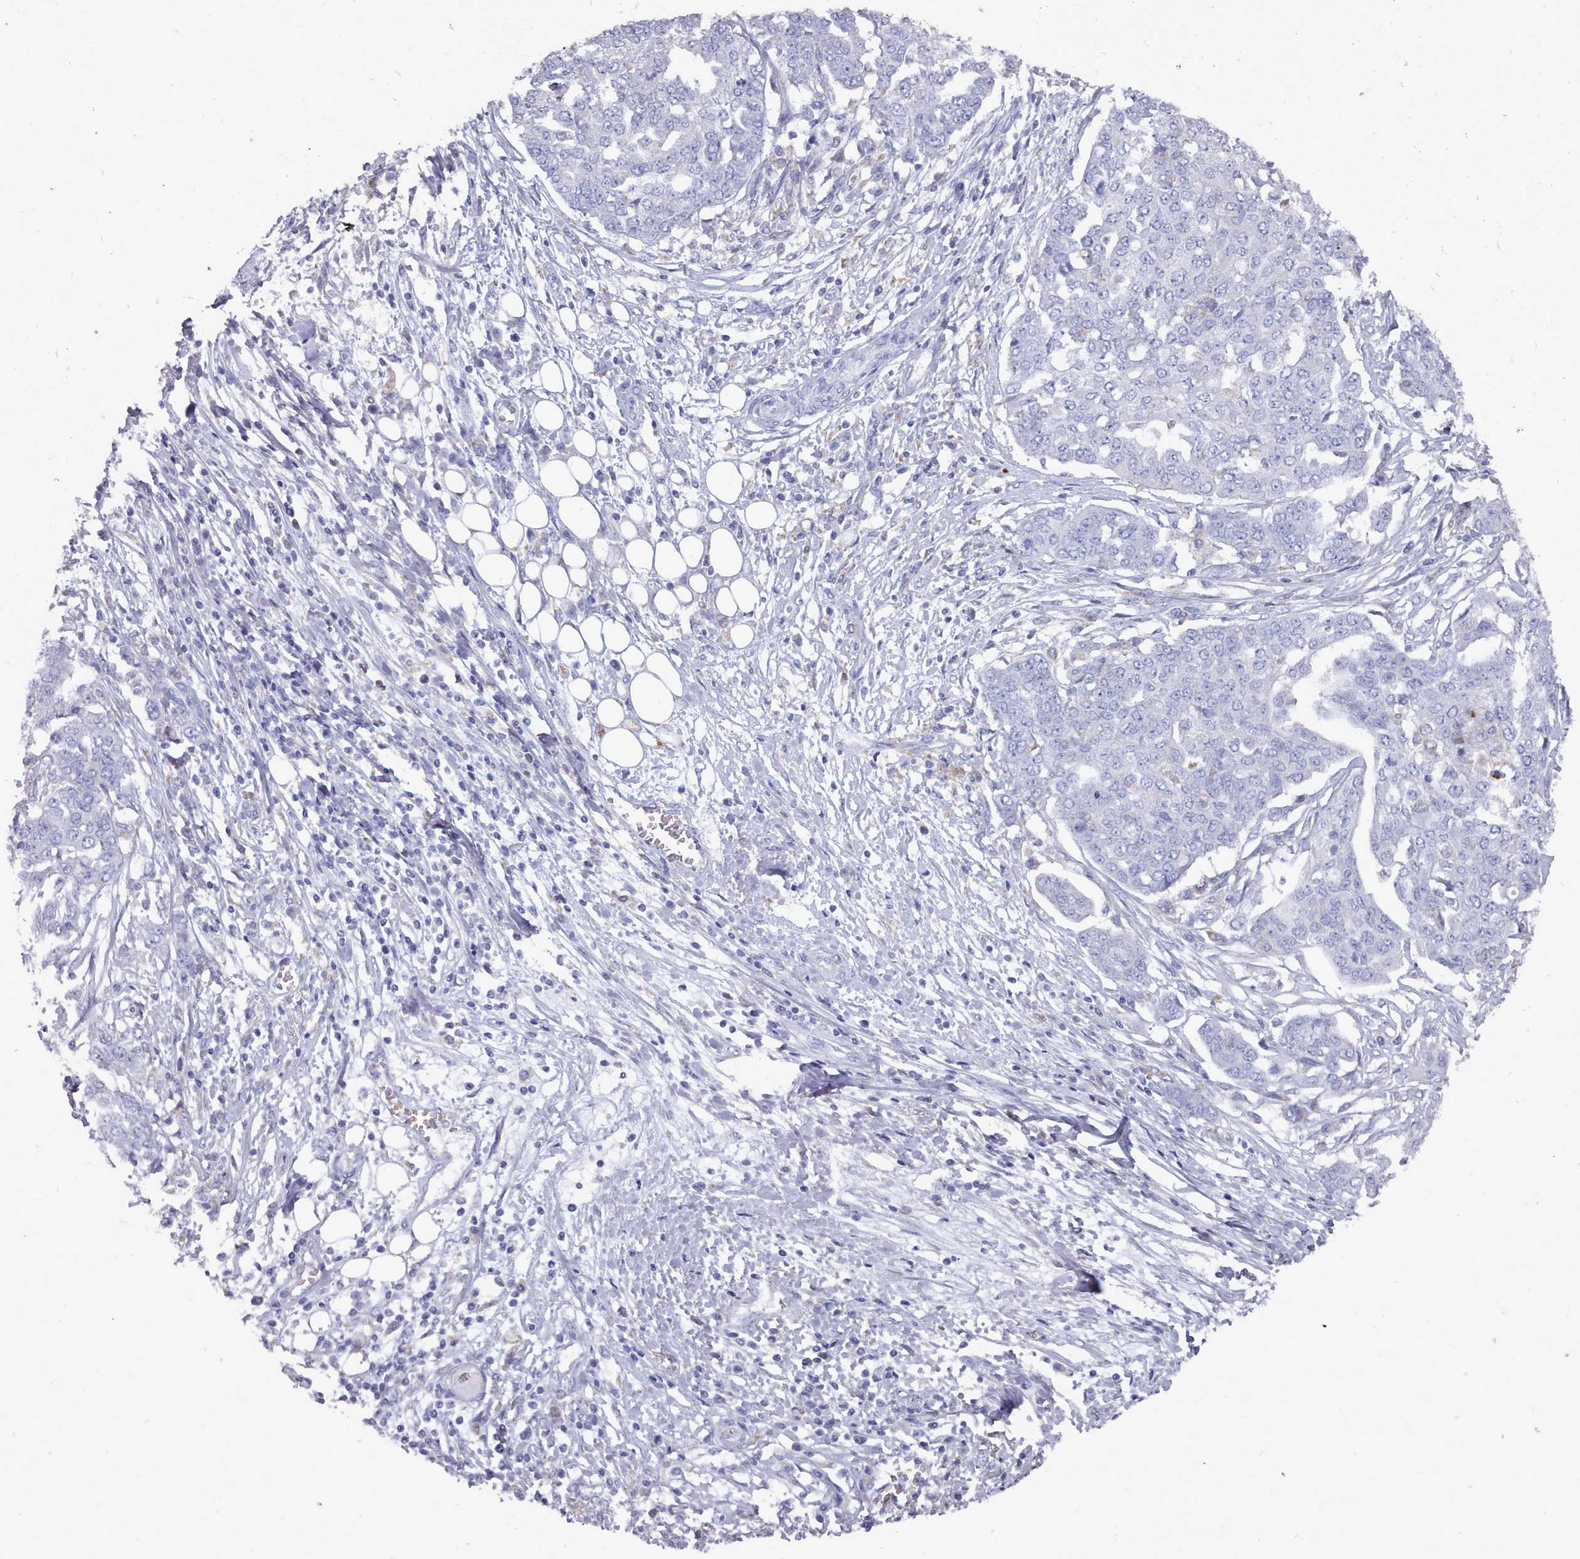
{"staining": {"intensity": "negative", "quantity": "none", "location": "none"}, "tissue": "ovarian cancer", "cell_type": "Tumor cells", "image_type": "cancer", "snomed": [{"axis": "morphology", "description": "Cystadenocarcinoma, serous, NOS"}, {"axis": "topography", "description": "Soft tissue"}, {"axis": "topography", "description": "Ovary"}], "caption": "Photomicrograph shows no protein positivity in tumor cells of ovarian cancer tissue. (Immunohistochemistry (ihc), brightfield microscopy, high magnification).", "gene": "OTULINL", "patient": {"sex": "female", "age": 57}}